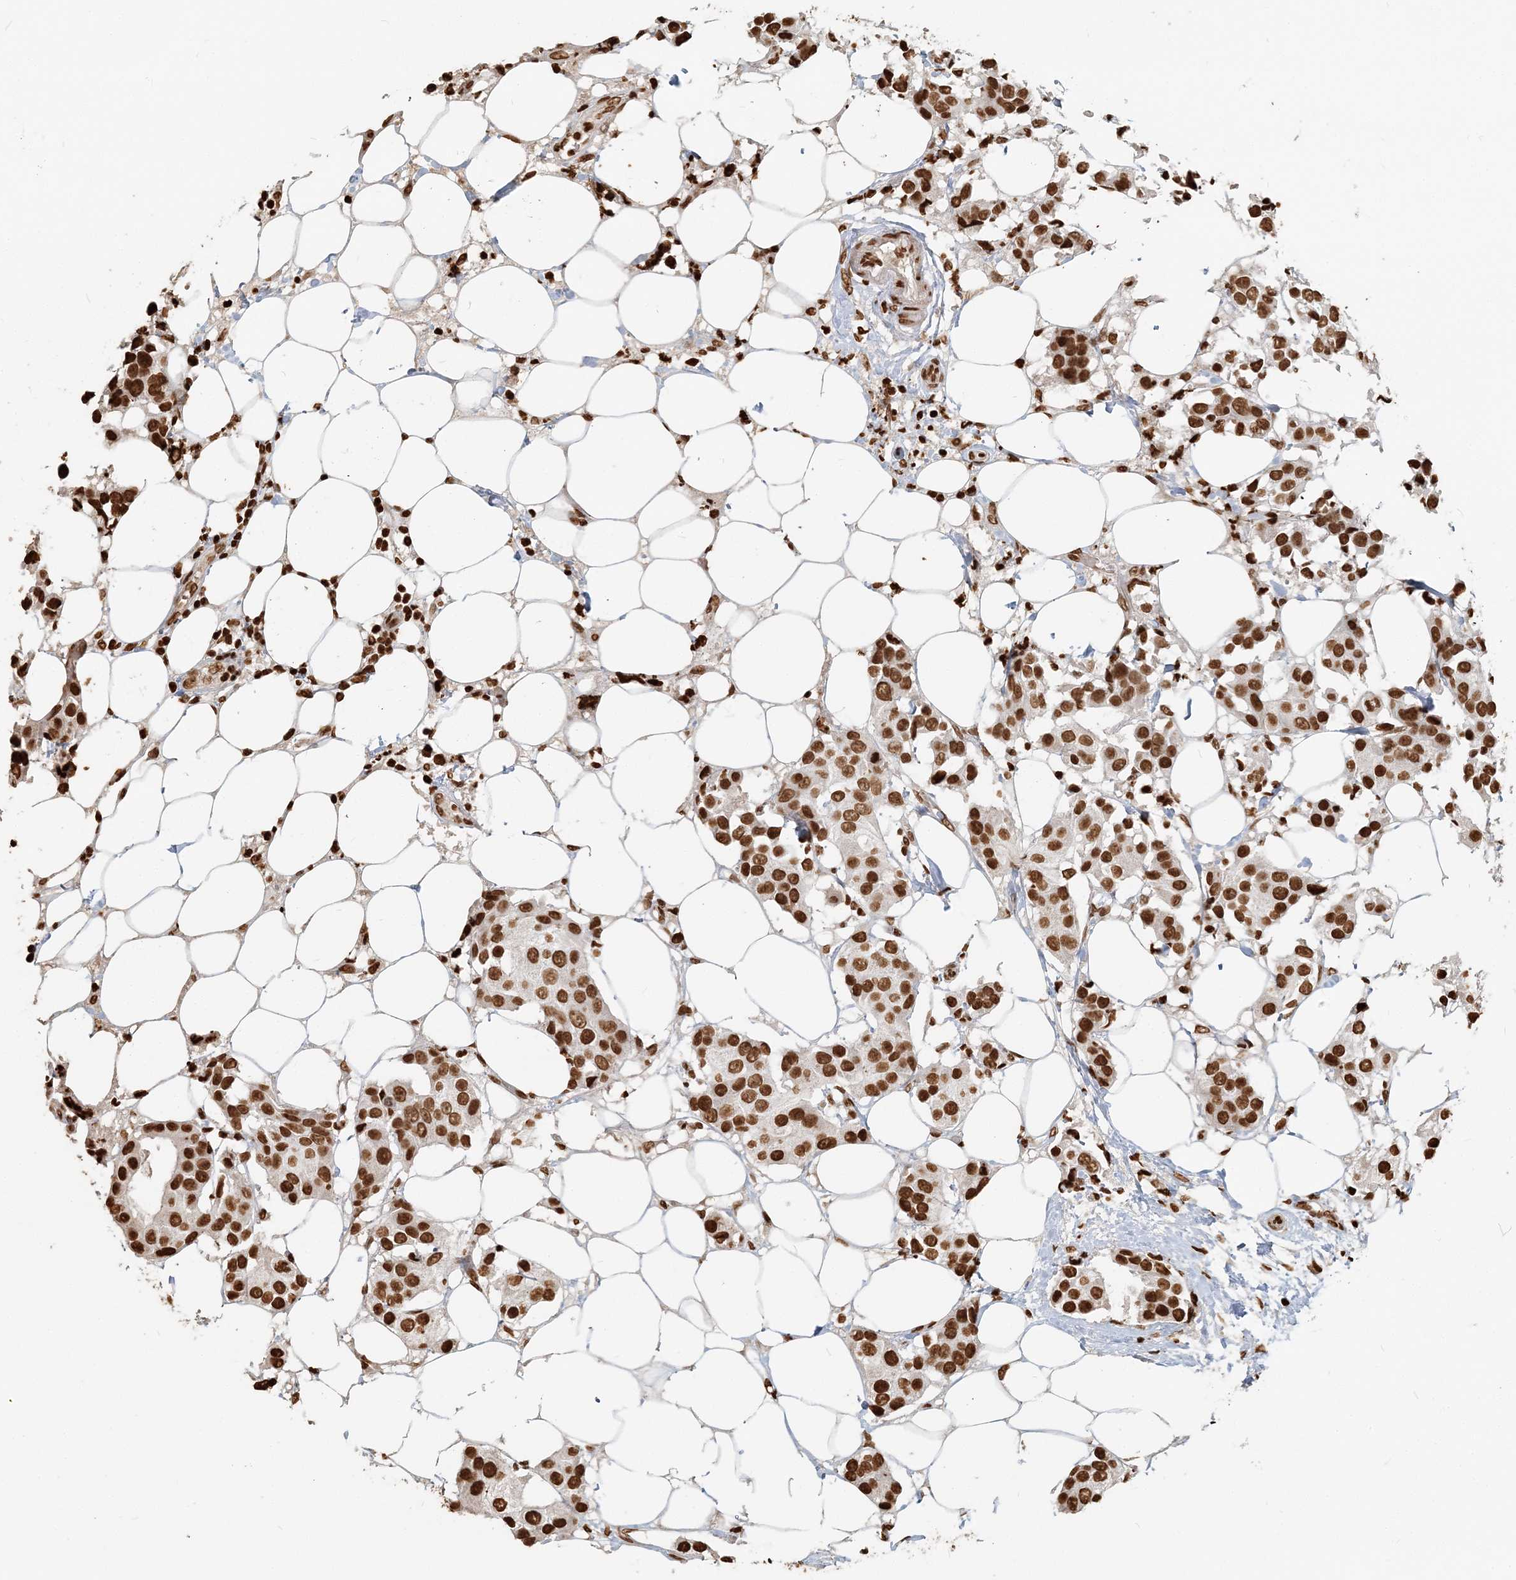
{"staining": {"intensity": "strong", "quantity": ">75%", "location": "nuclear"}, "tissue": "breast cancer", "cell_type": "Tumor cells", "image_type": "cancer", "snomed": [{"axis": "morphology", "description": "Normal tissue, NOS"}, {"axis": "morphology", "description": "Duct carcinoma"}, {"axis": "topography", "description": "Breast"}], "caption": "IHC of breast infiltrating ductal carcinoma demonstrates high levels of strong nuclear expression in approximately >75% of tumor cells.", "gene": "H3-3B", "patient": {"sex": "female", "age": 39}}